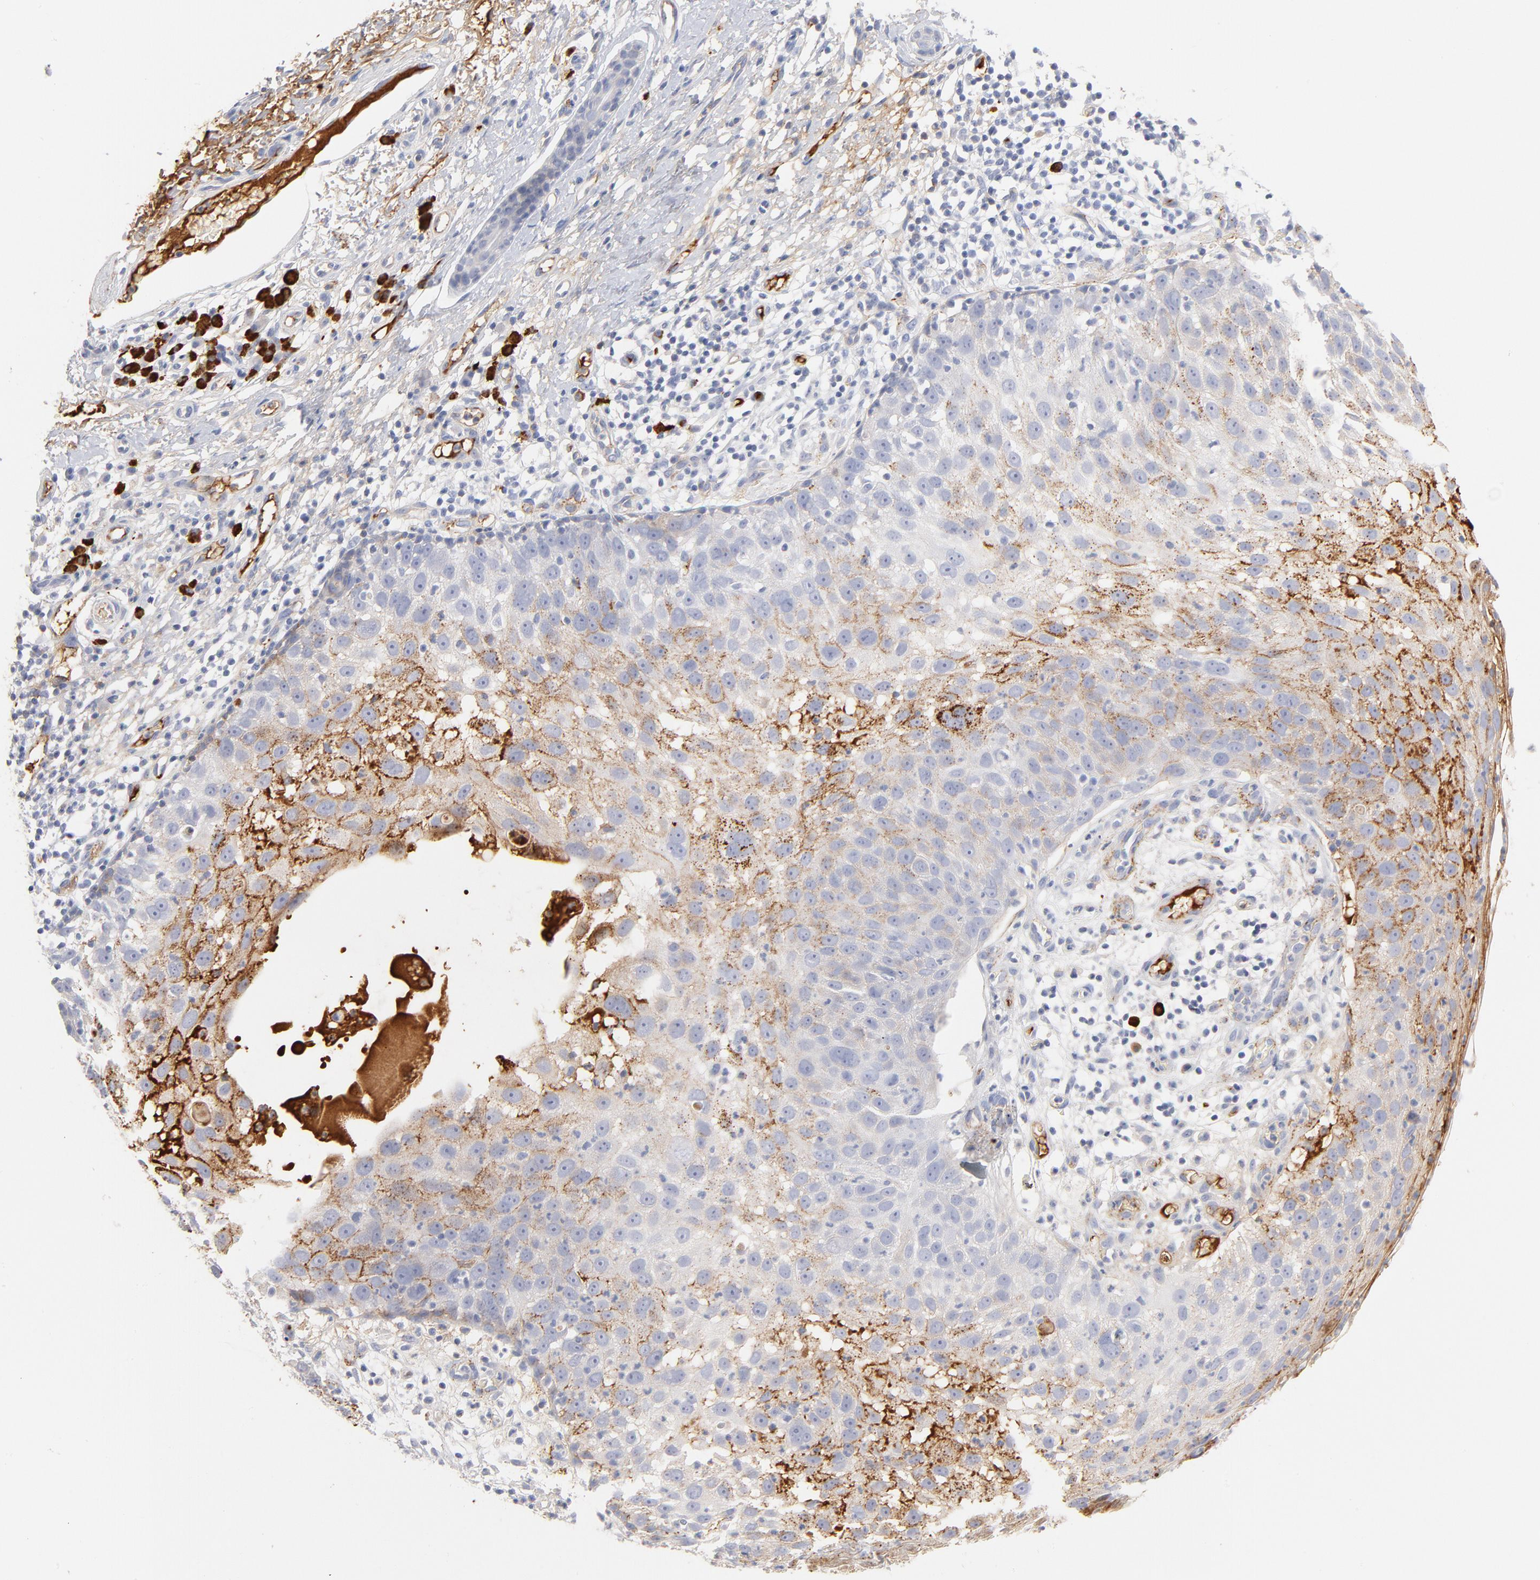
{"staining": {"intensity": "negative", "quantity": "none", "location": "none"}, "tissue": "skin cancer", "cell_type": "Tumor cells", "image_type": "cancer", "snomed": [{"axis": "morphology", "description": "Squamous cell carcinoma, NOS"}, {"axis": "topography", "description": "Skin"}], "caption": "DAB immunohistochemical staining of human squamous cell carcinoma (skin) exhibits no significant staining in tumor cells.", "gene": "PLAT", "patient": {"sex": "male", "age": 87}}